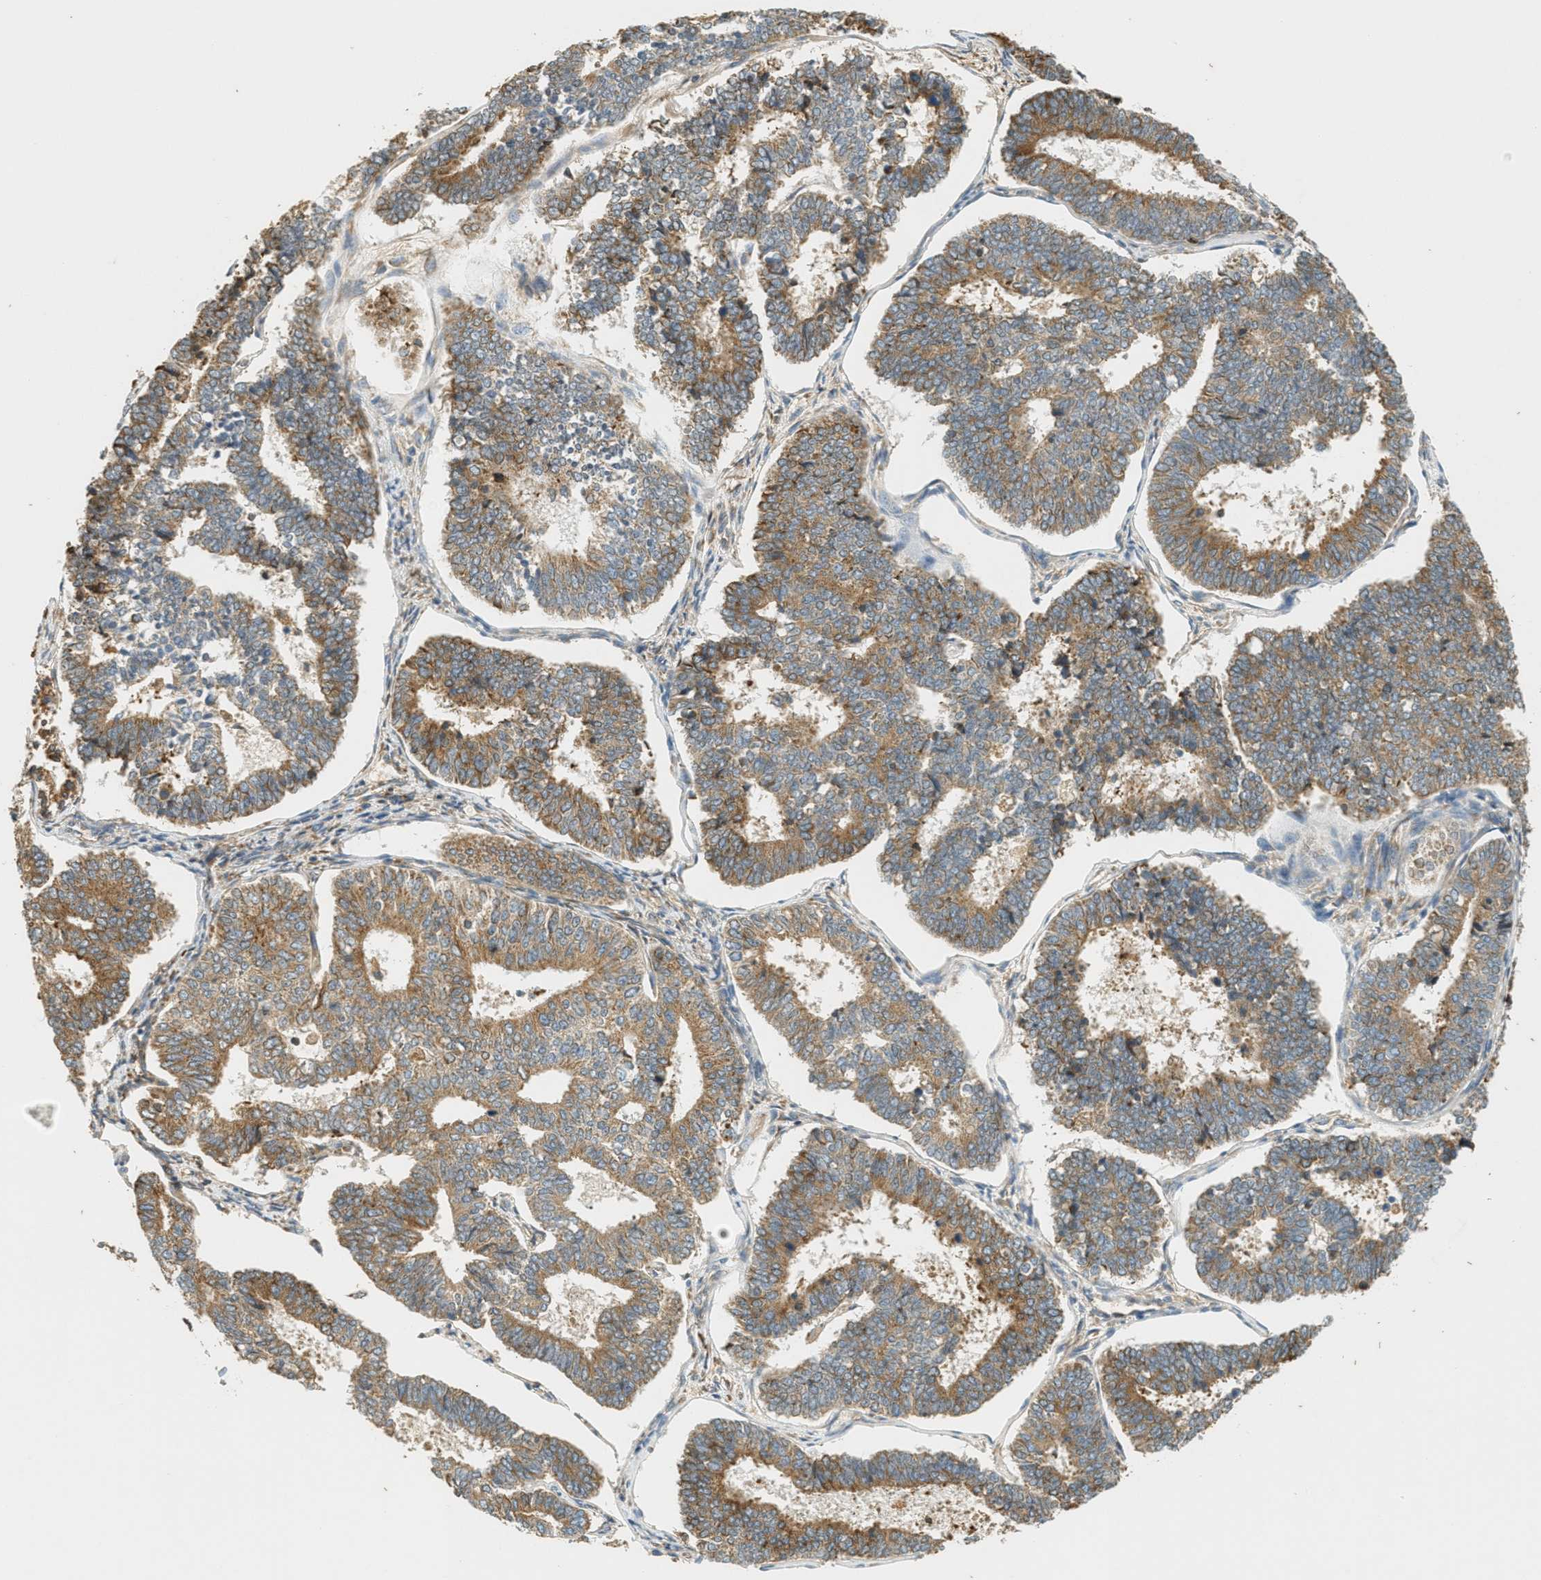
{"staining": {"intensity": "moderate", "quantity": ">75%", "location": "cytoplasmic/membranous"}, "tissue": "endometrial cancer", "cell_type": "Tumor cells", "image_type": "cancer", "snomed": [{"axis": "morphology", "description": "Adenocarcinoma, NOS"}, {"axis": "topography", "description": "Endometrium"}], "caption": "The histopathology image demonstrates staining of endometrial cancer (adenocarcinoma), revealing moderate cytoplasmic/membranous protein expression (brown color) within tumor cells.", "gene": "PDK1", "patient": {"sex": "female", "age": 70}}